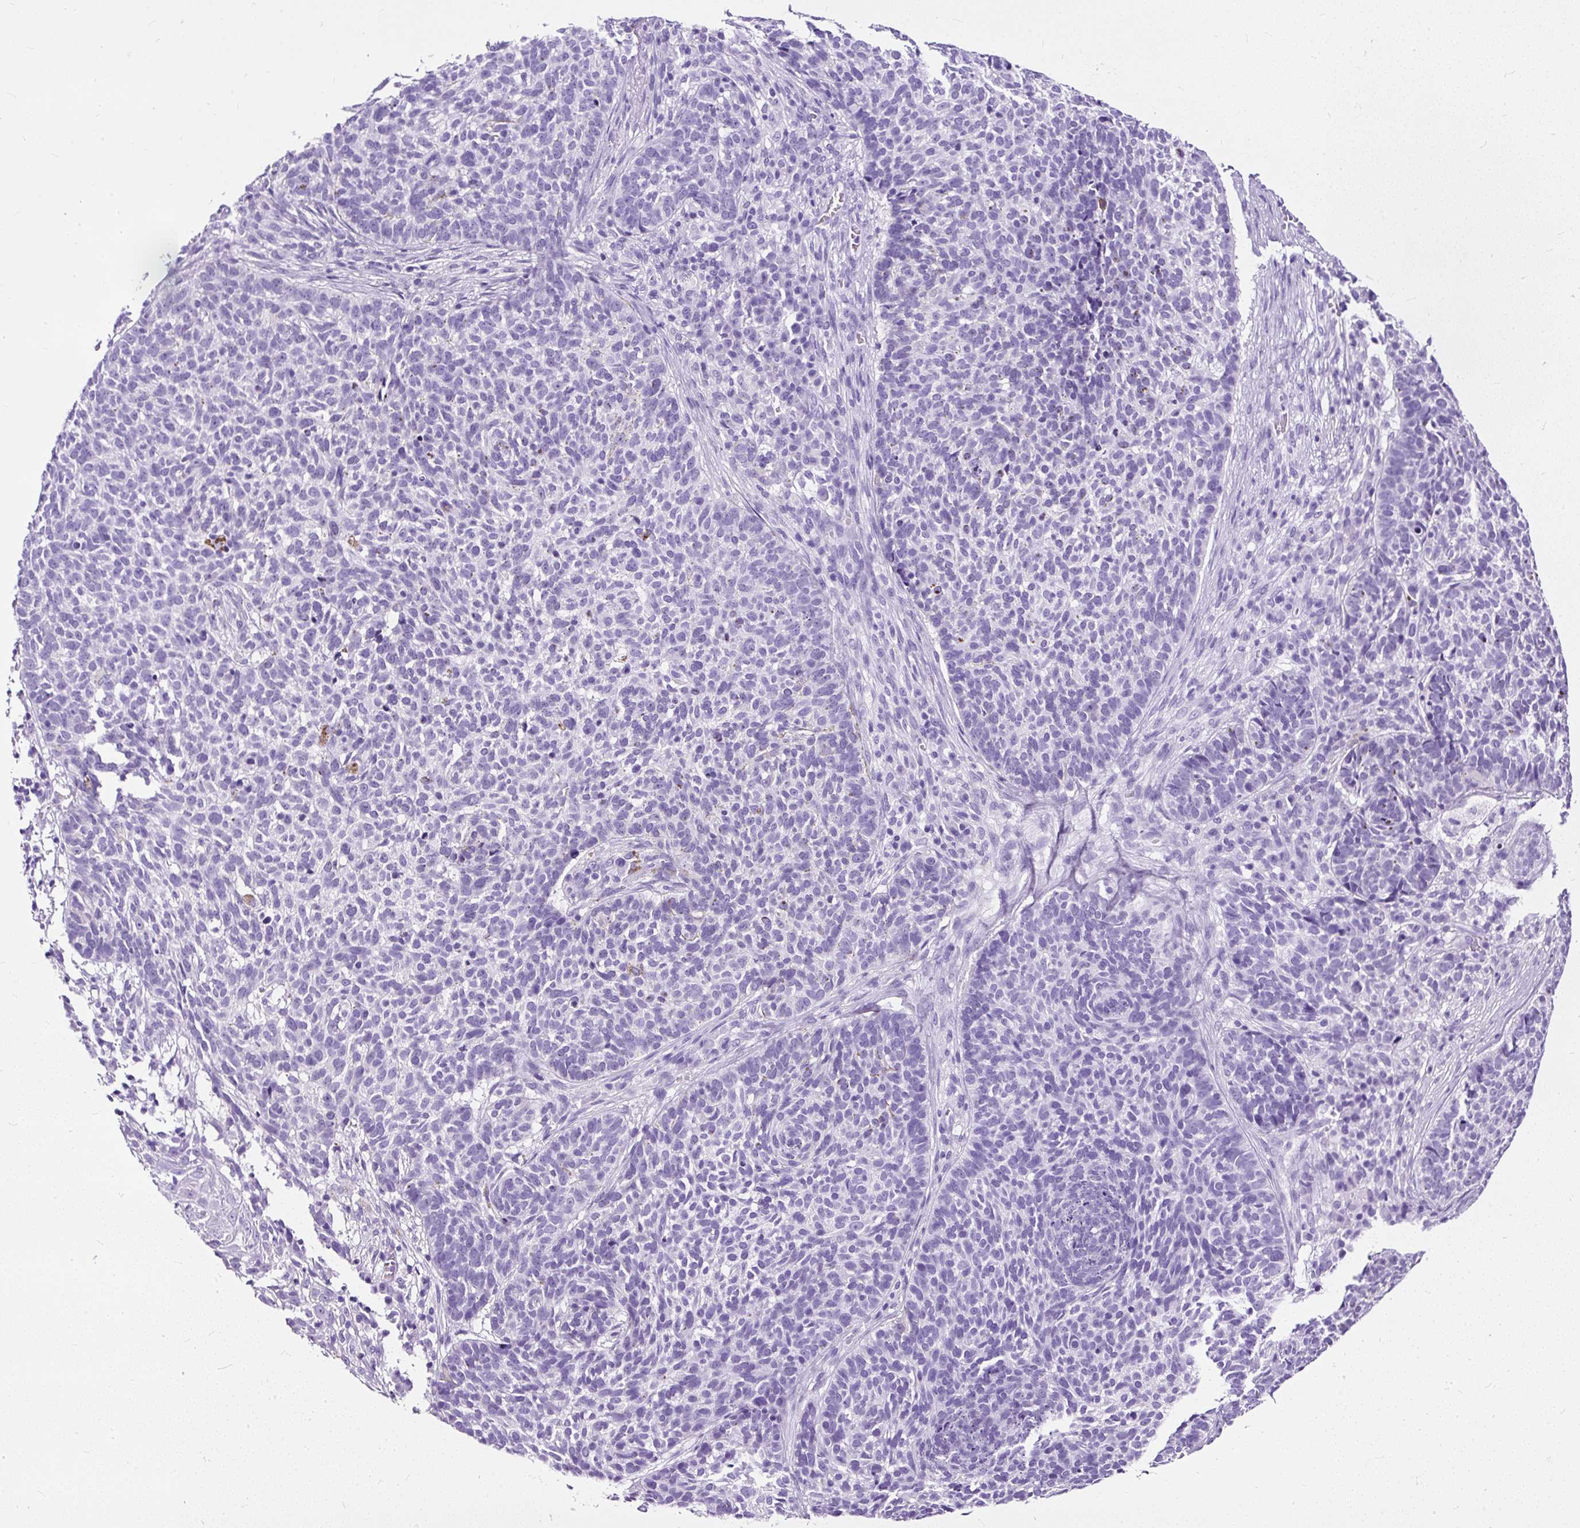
{"staining": {"intensity": "negative", "quantity": "none", "location": "none"}, "tissue": "skin cancer", "cell_type": "Tumor cells", "image_type": "cancer", "snomed": [{"axis": "morphology", "description": "Basal cell carcinoma"}, {"axis": "topography", "description": "Skin"}], "caption": "There is no significant staining in tumor cells of skin cancer (basal cell carcinoma).", "gene": "NTS", "patient": {"sex": "male", "age": 85}}